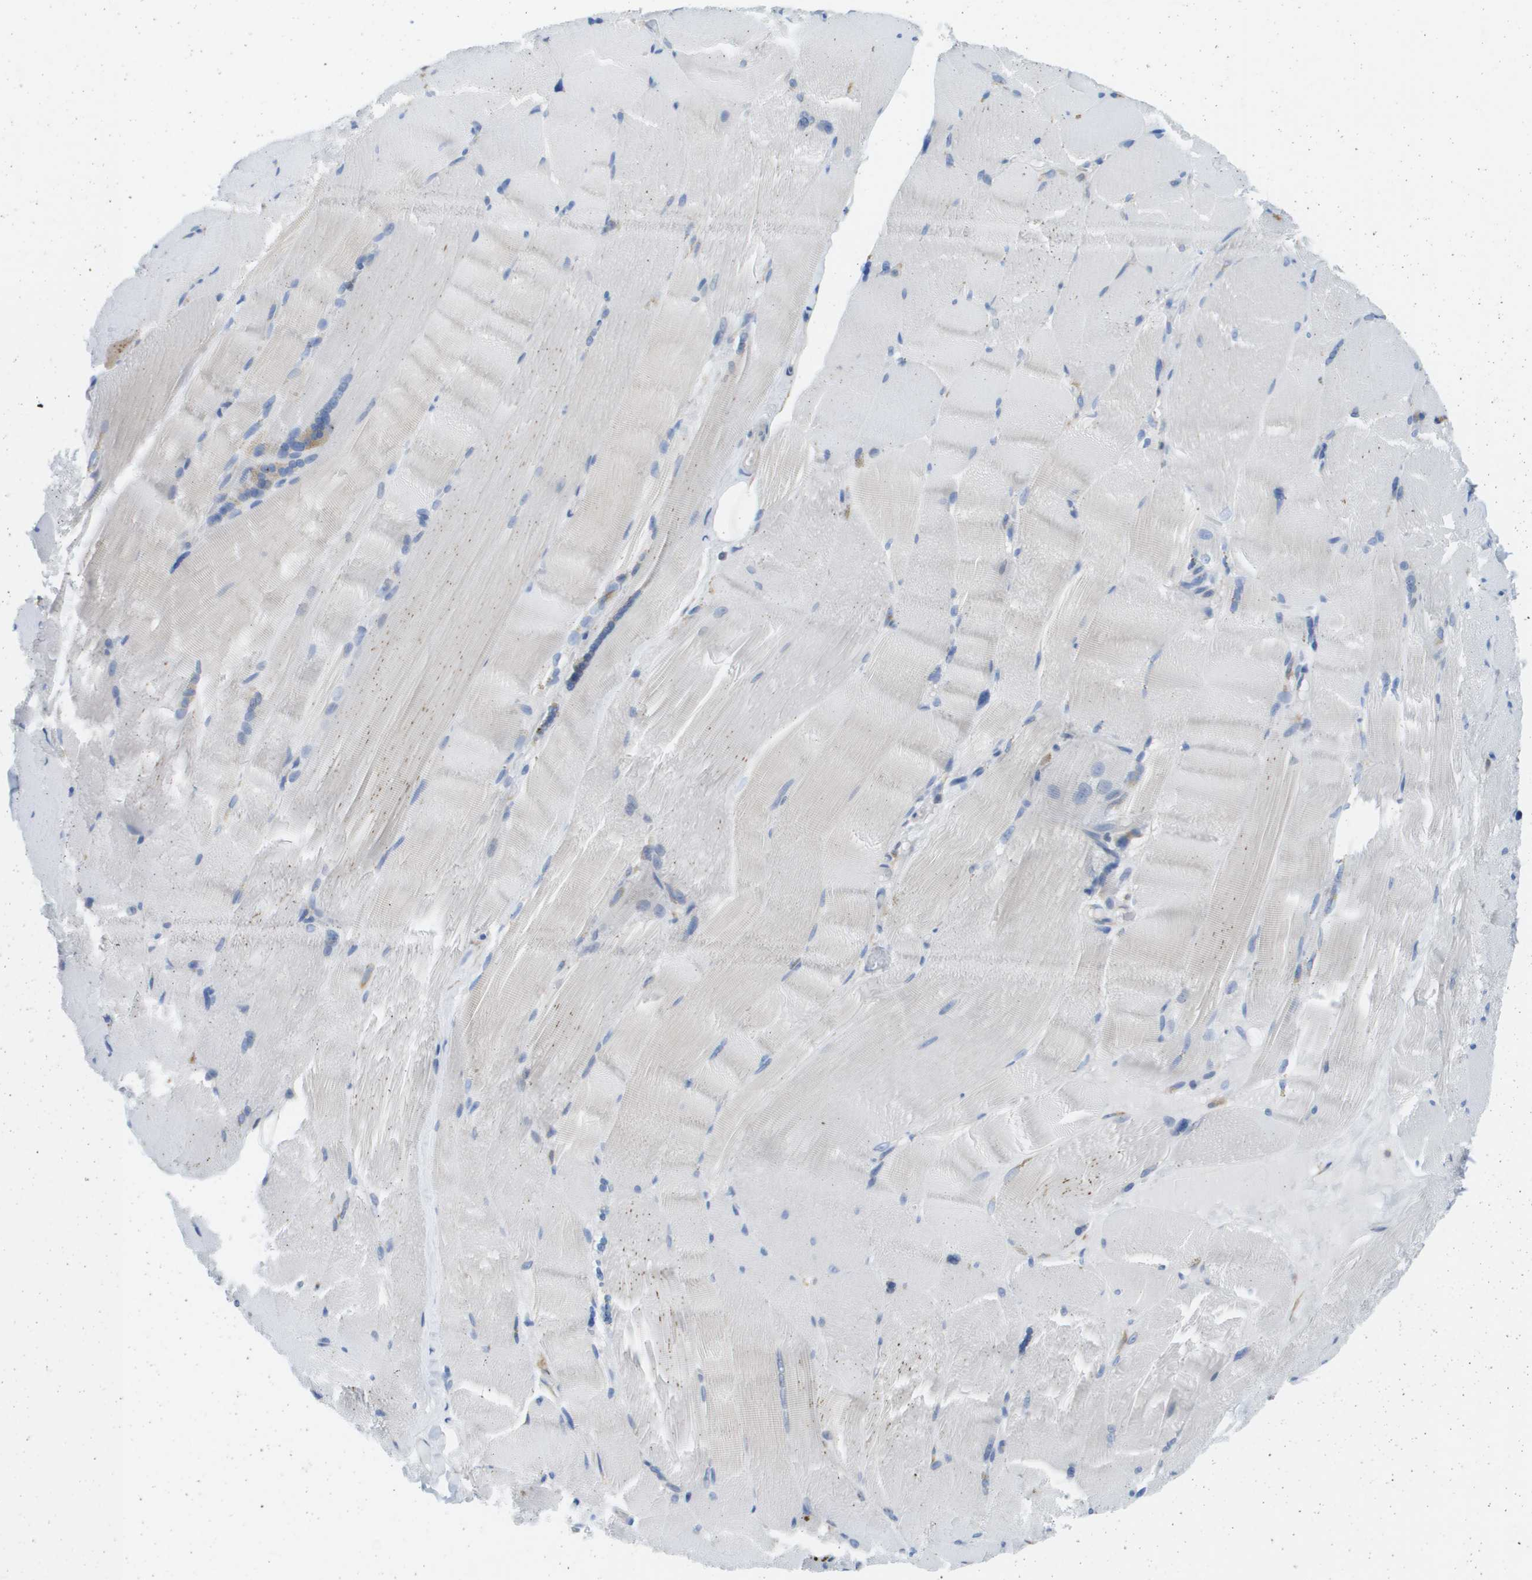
{"staining": {"intensity": "negative", "quantity": "none", "location": "none"}, "tissue": "skeletal muscle", "cell_type": "Myocytes", "image_type": "normal", "snomed": [{"axis": "morphology", "description": "Normal tissue, NOS"}, {"axis": "topography", "description": "Skin"}, {"axis": "topography", "description": "Skeletal muscle"}], "caption": "A photomicrograph of human skeletal muscle is negative for staining in myocytes.", "gene": "SDR42E1", "patient": {"sex": "male", "age": 83}}